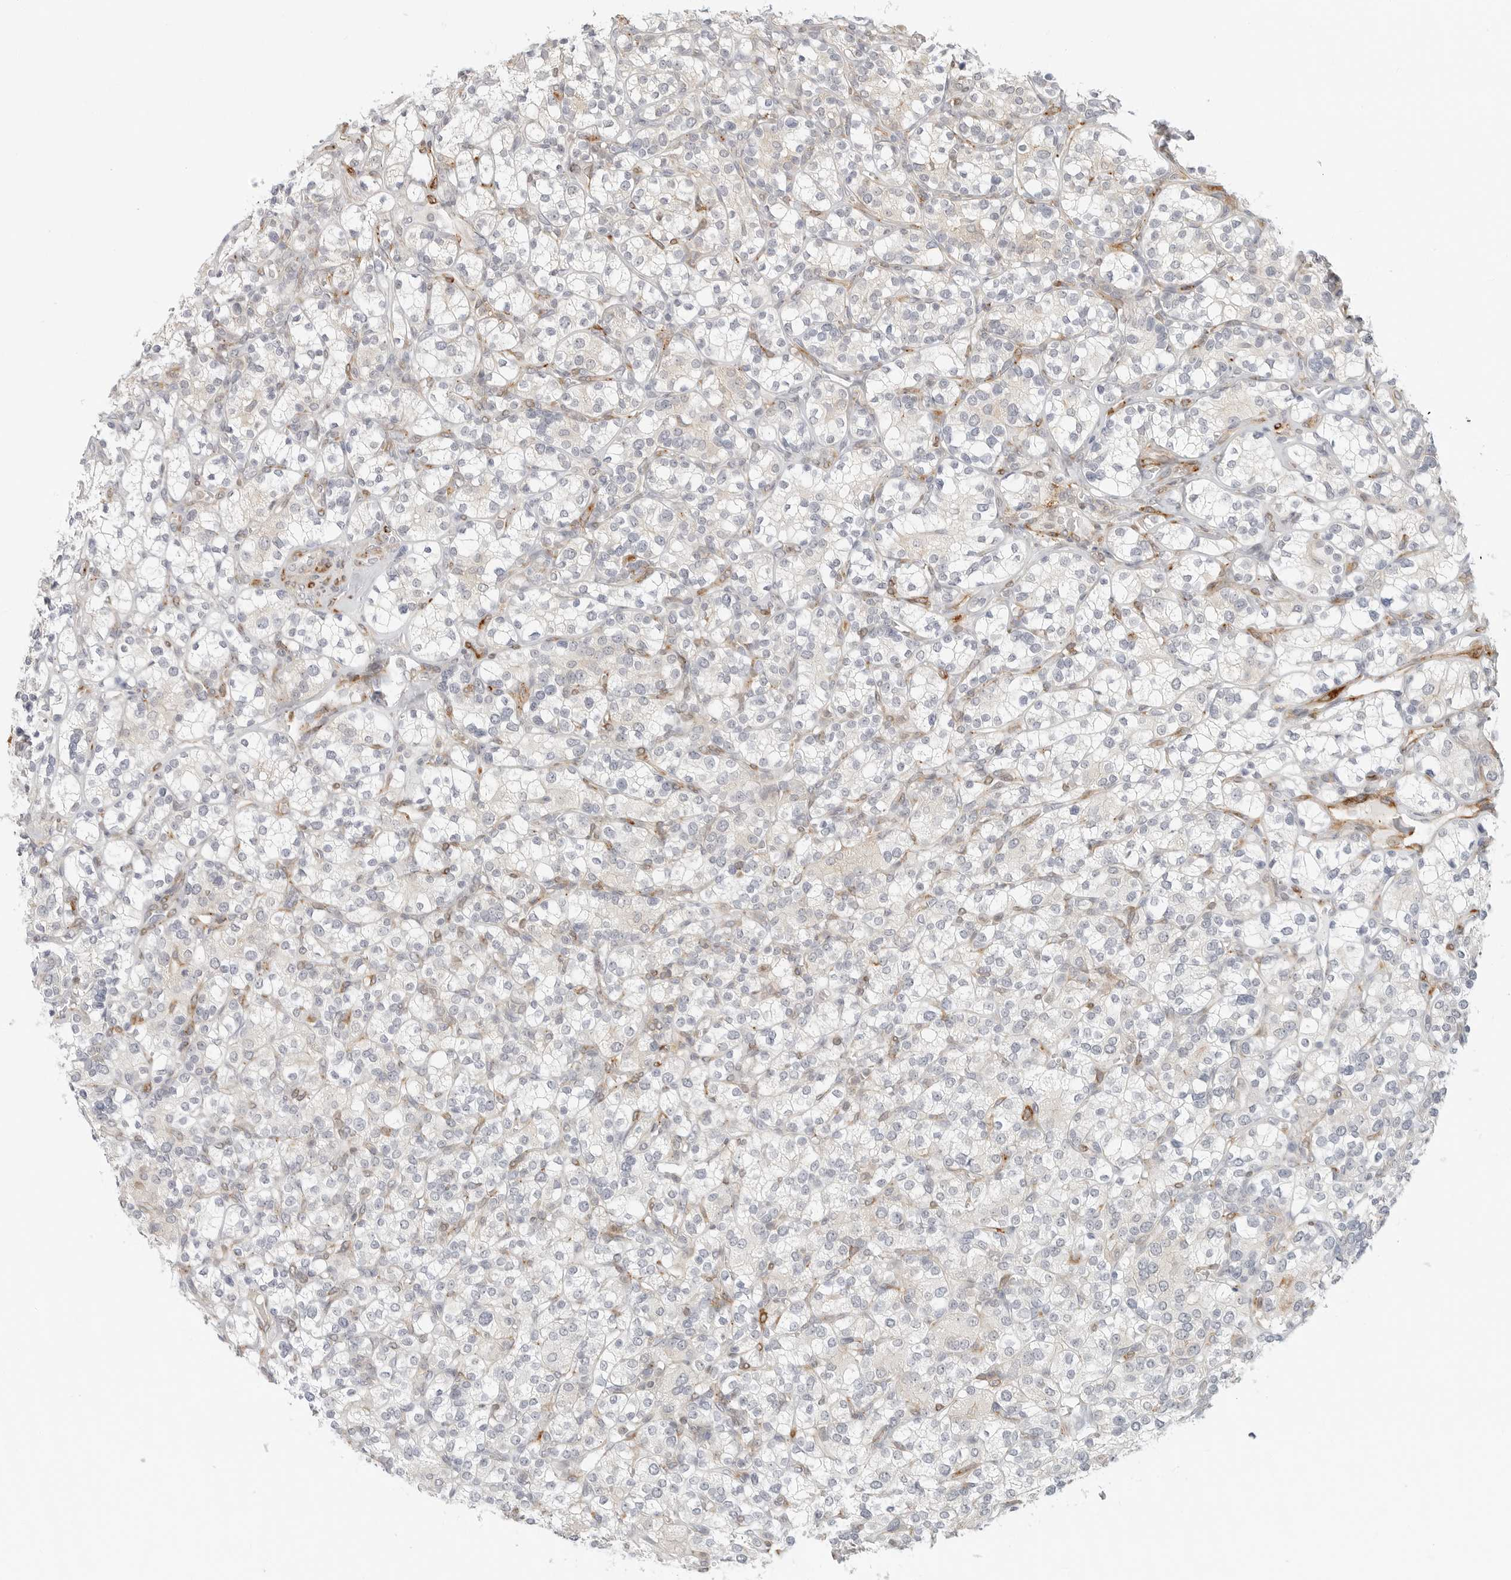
{"staining": {"intensity": "negative", "quantity": "none", "location": "none"}, "tissue": "renal cancer", "cell_type": "Tumor cells", "image_type": "cancer", "snomed": [{"axis": "morphology", "description": "Adenocarcinoma, NOS"}, {"axis": "topography", "description": "Kidney"}], "caption": "This is a histopathology image of IHC staining of renal cancer (adenocarcinoma), which shows no positivity in tumor cells.", "gene": "C1QTNF1", "patient": {"sex": "male", "age": 77}}